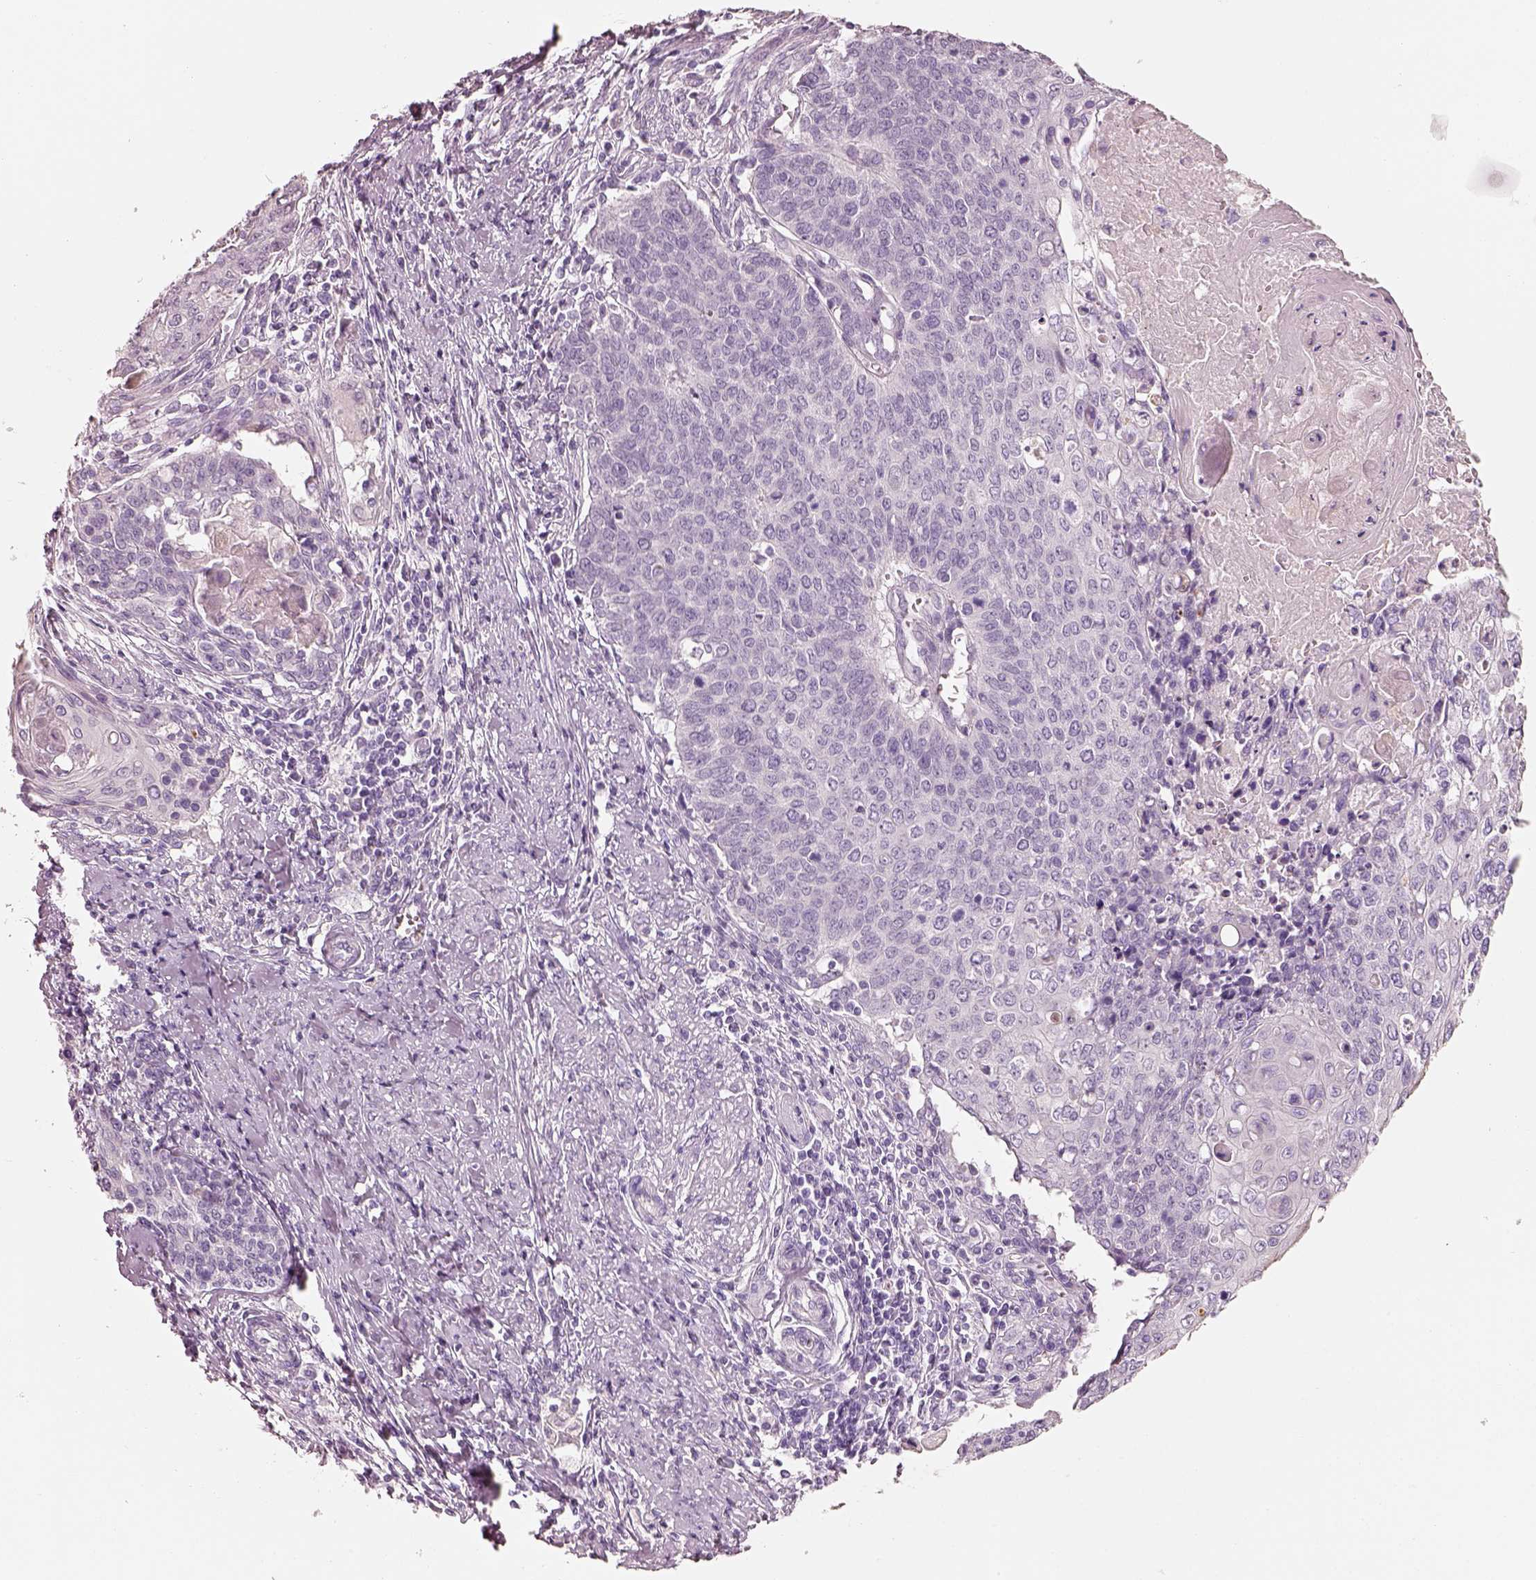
{"staining": {"intensity": "negative", "quantity": "none", "location": "none"}, "tissue": "cervical cancer", "cell_type": "Tumor cells", "image_type": "cancer", "snomed": [{"axis": "morphology", "description": "Squamous cell carcinoma, NOS"}, {"axis": "topography", "description": "Cervix"}], "caption": "Tumor cells show no significant protein positivity in cervical cancer.", "gene": "PNOC", "patient": {"sex": "female", "age": 39}}